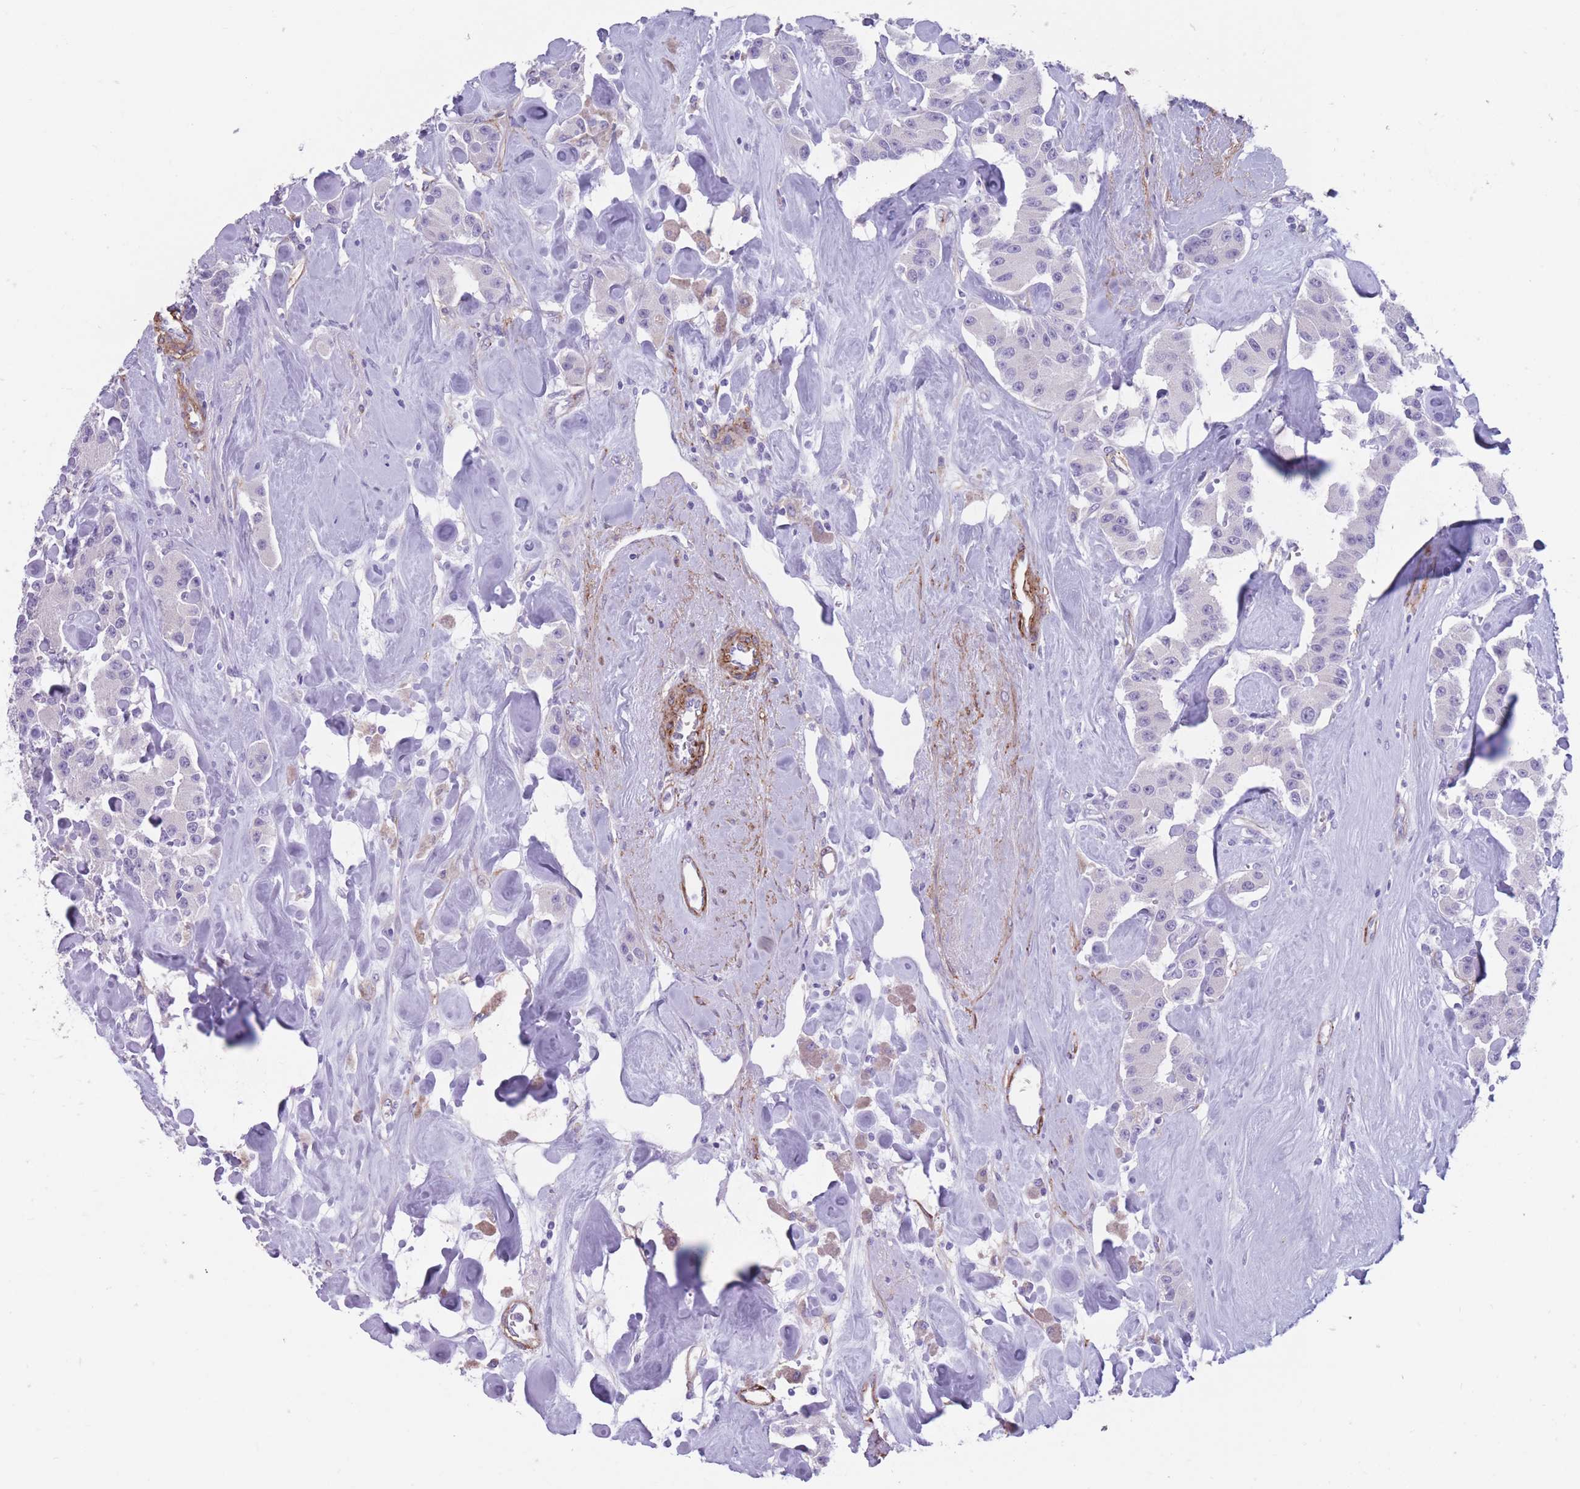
{"staining": {"intensity": "negative", "quantity": "none", "location": "none"}, "tissue": "carcinoid", "cell_type": "Tumor cells", "image_type": "cancer", "snomed": [{"axis": "morphology", "description": "Carcinoid, malignant, NOS"}, {"axis": "topography", "description": "Pancreas"}], "caption": "Immunohistochemistry histopathology image of human carcinoid stained for a protein (brown), which demonstrates no expression in tumor cells. The staining is performed using DAB (3,3'-diaminobenzidine) brown chromogen with nuclei counter-stained in using hematoxylin.", "gene": "DPYD", "patient": {"sex": "male", "age": 41}}